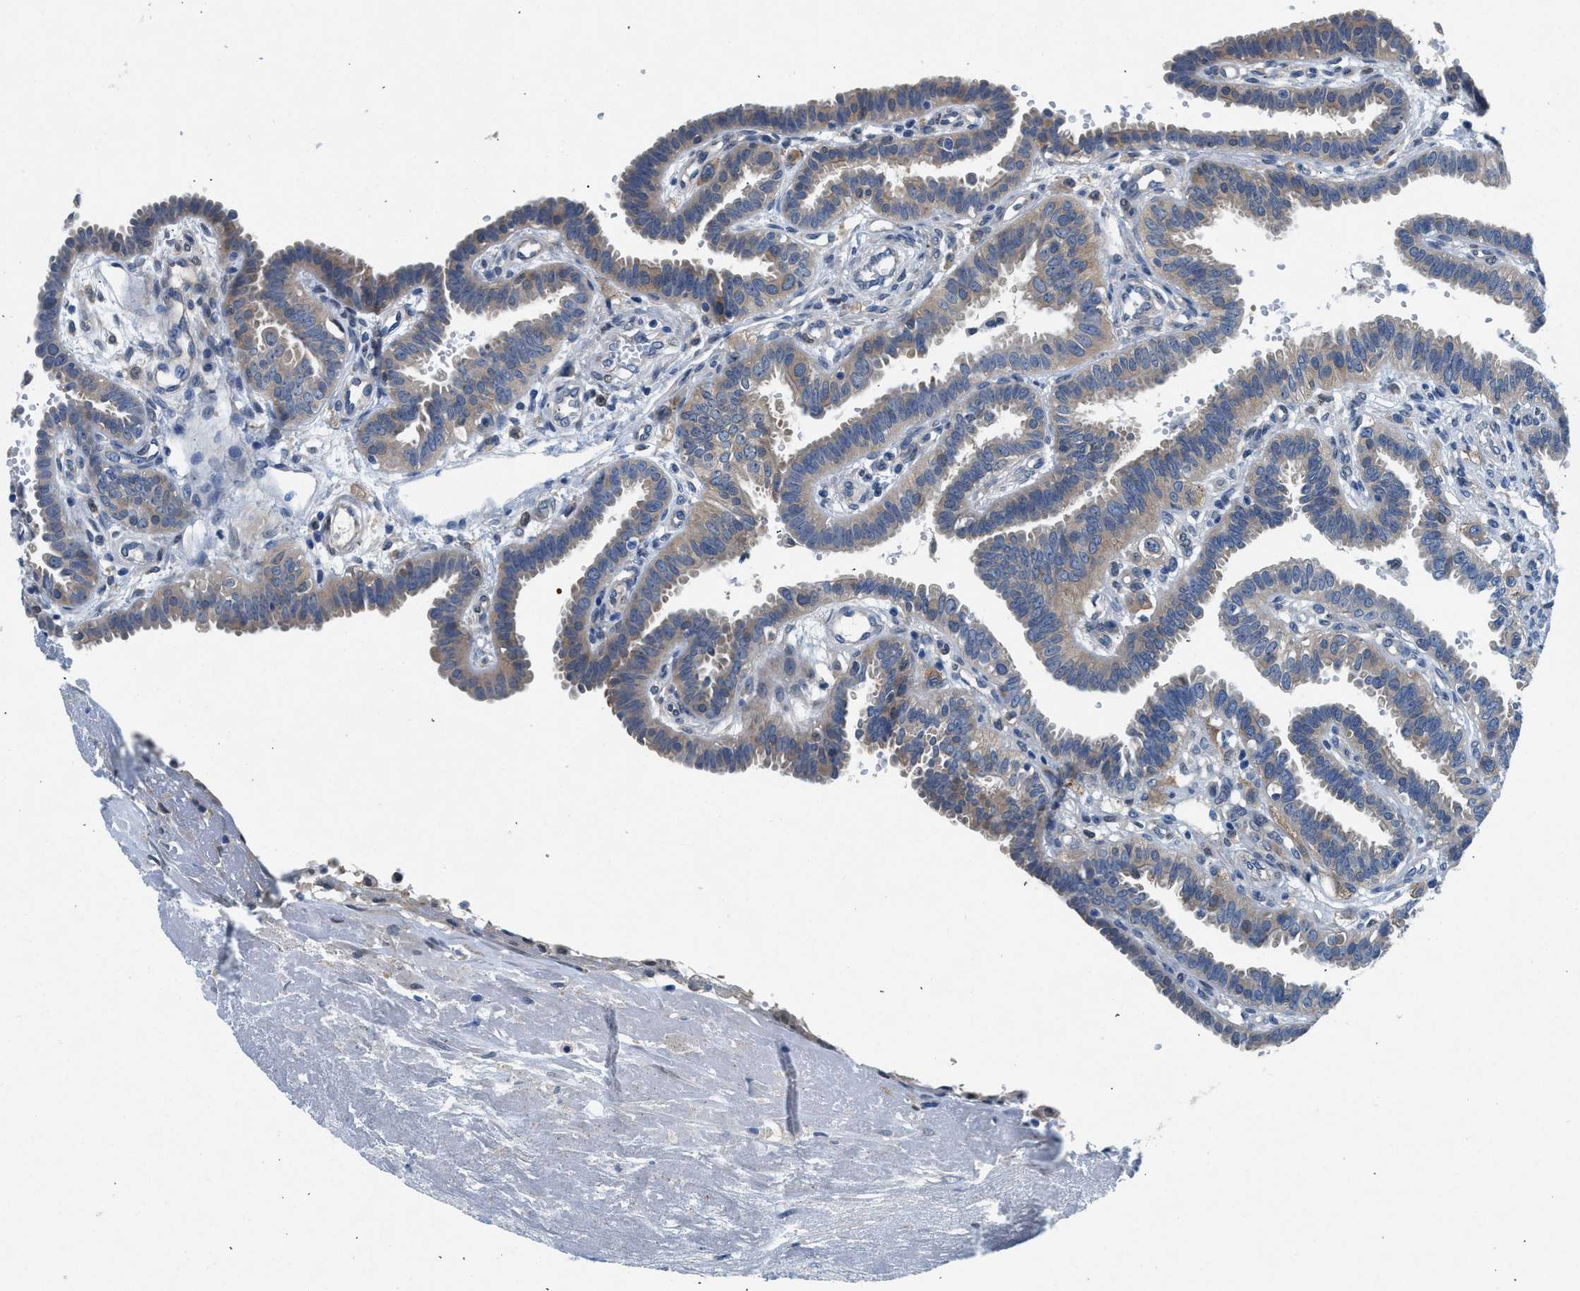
{"staining": {"intensity": "weak", "quantity": "25%-75%", "location": "cytoplasmic/membranous"}, "tissue": "fallopian tube", "cell_type": "Glandular cells", "image_type": "normal", "snomed": [{"axis": "morphology", "description": "Normal tissue, NOS"}, {"axis": "topography", "description": "Fallopian tube"}, {"axis": "topography", "description": "Placenta"}], "caption": "A low amount of weak cytoplasmic/membranous staining is seen in approximately 25%-75% of glandular cells in normal fallopian tube.", "gene": "COPS2", "patient": {"sex": "female", "age": 34}}